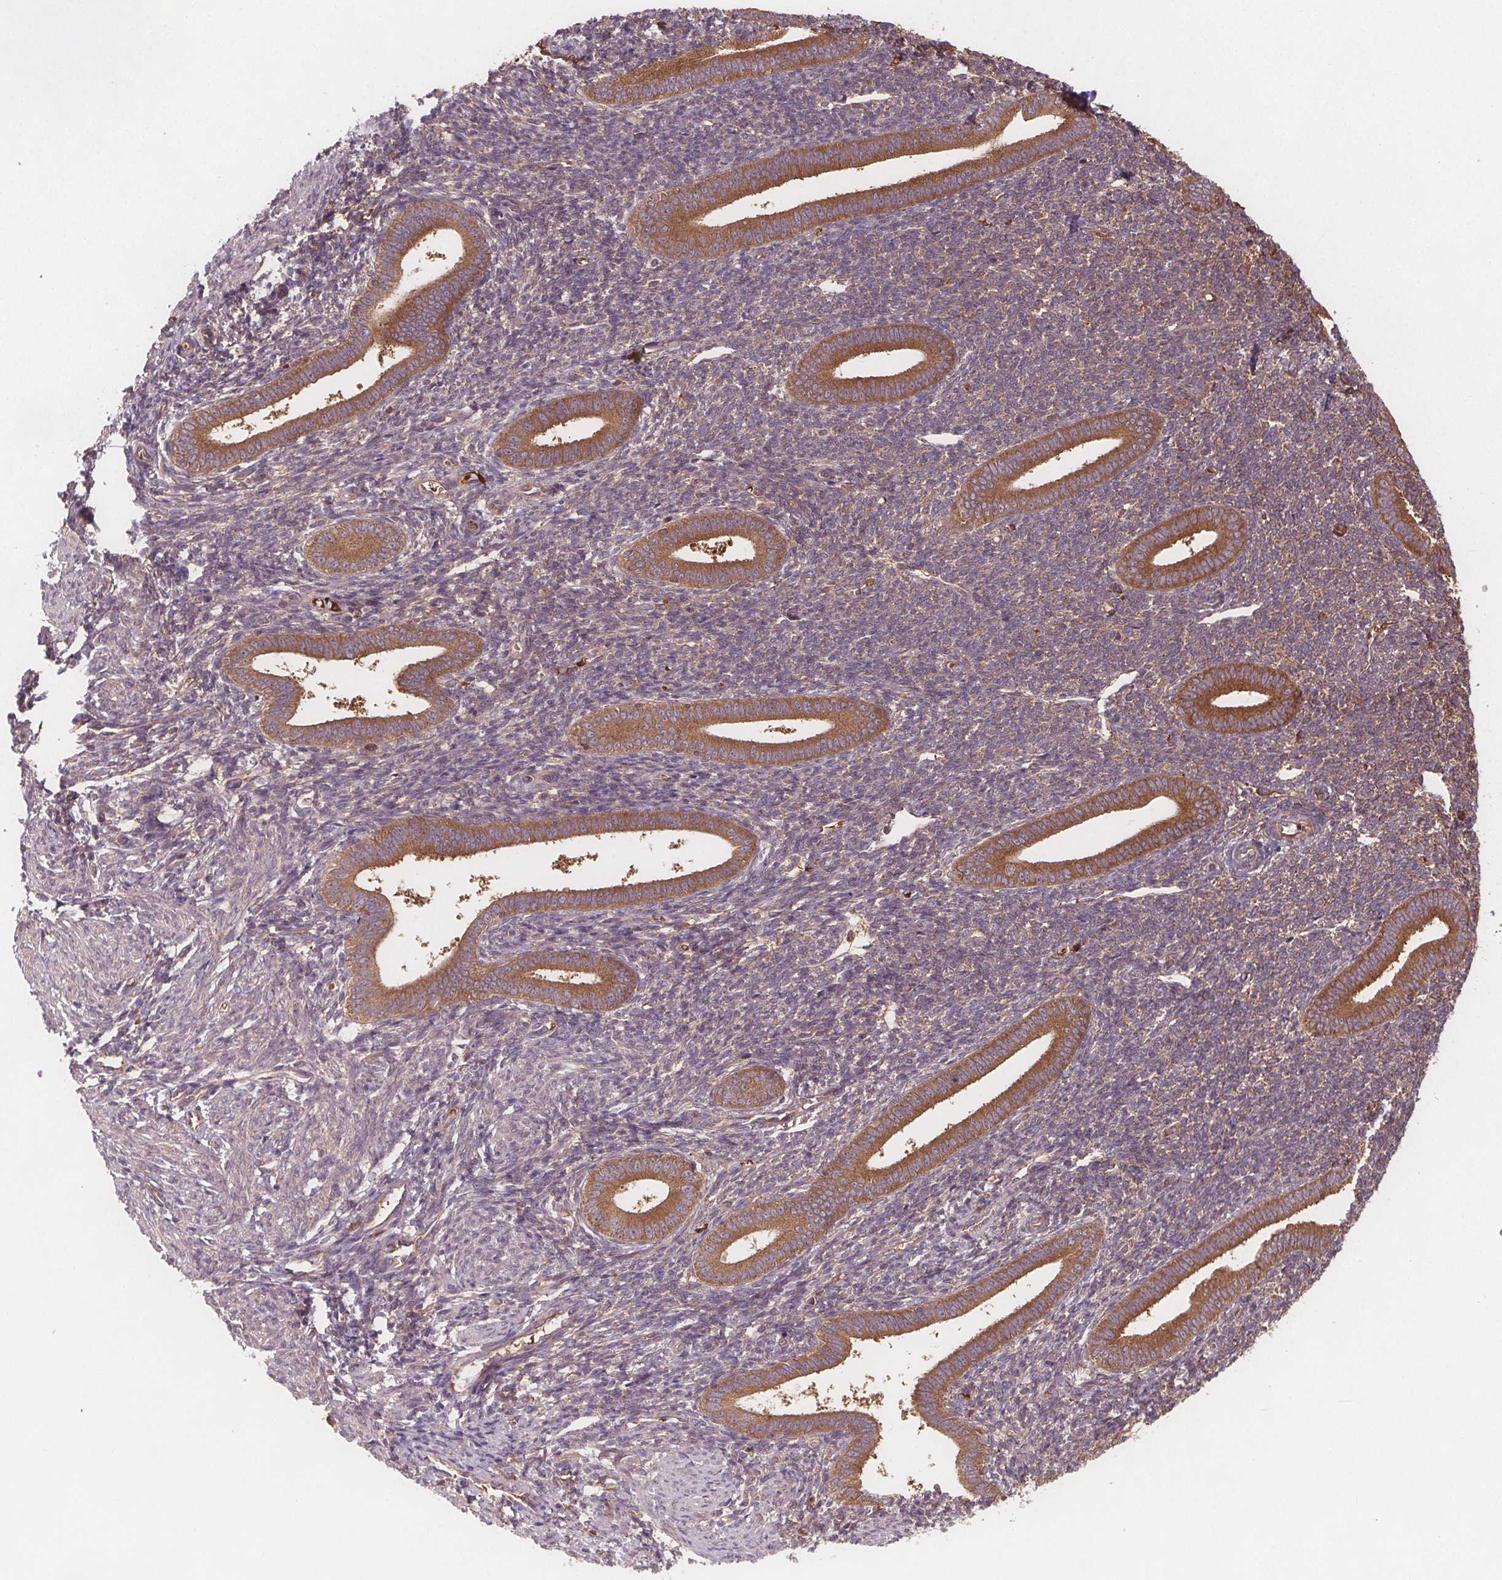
{"staining": {"intensity": "moderate", "quantity": "<25%", "location": "cytoplasmic/membranous"}, "tissue": "endometrium", "cell_type": "Cells in endometrial stroma", "image_type": "normal", "snomed": [{"axis": "morphology", "description": "Normal tissue, NOS"}, {"axis": "topography", "description": "Endometrium"}], "caption": "Moderate cytoplasmic/membranous positivity is appreciated in about <25% of cells in endometrial stroma in unremarkable endometrium. The staining was performed using DAB (3,3'-diaminobenzidine), with brown indicating positive protein expression. Nuclei are stained blue with hematoxylin.", "gene": "EIF3D", "patient": {"sex": "female", "age": 25}}